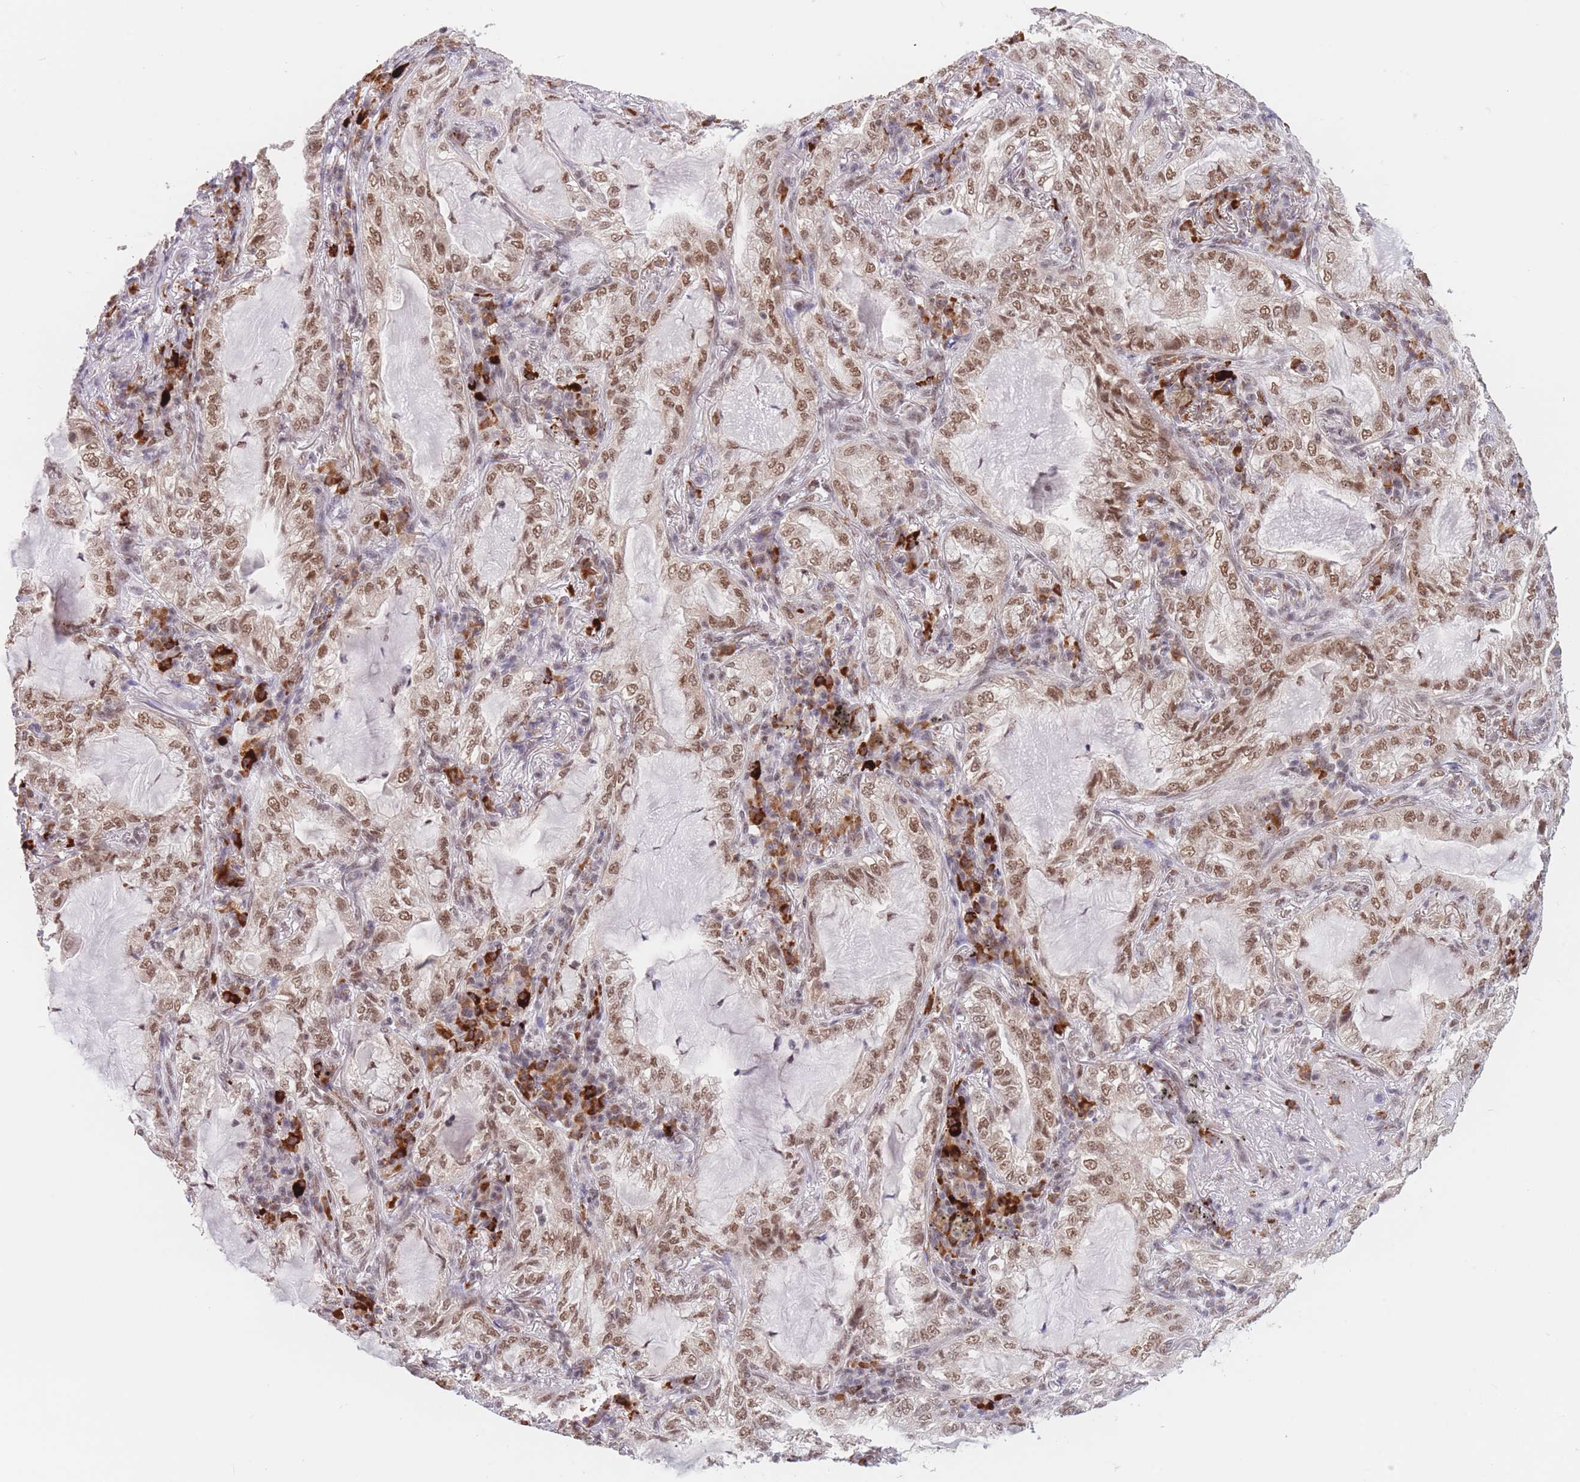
{"staining": {"intensity": "moderate", "quantity": ">75%", "location": "nuclear"}, "tissue": "lung cancer", "cell_type": "Tumor cells", "image_type": "cancer", "snomed": [{"axis": "morphology", "description": "Adenocarcinoma, NOS"}, {"axis": "topography", "description": "Lung"}], "caption": "DAB immunohistochemical staining of human lung adenocarcinoma reveals moderate nuclear protein expression in approximately >75% of tumor cells. (Brightfield microscopy of DAB IHC at high magnification).", "gene": "SMAD9", "patient": {"sex": "female", "age": 73}}